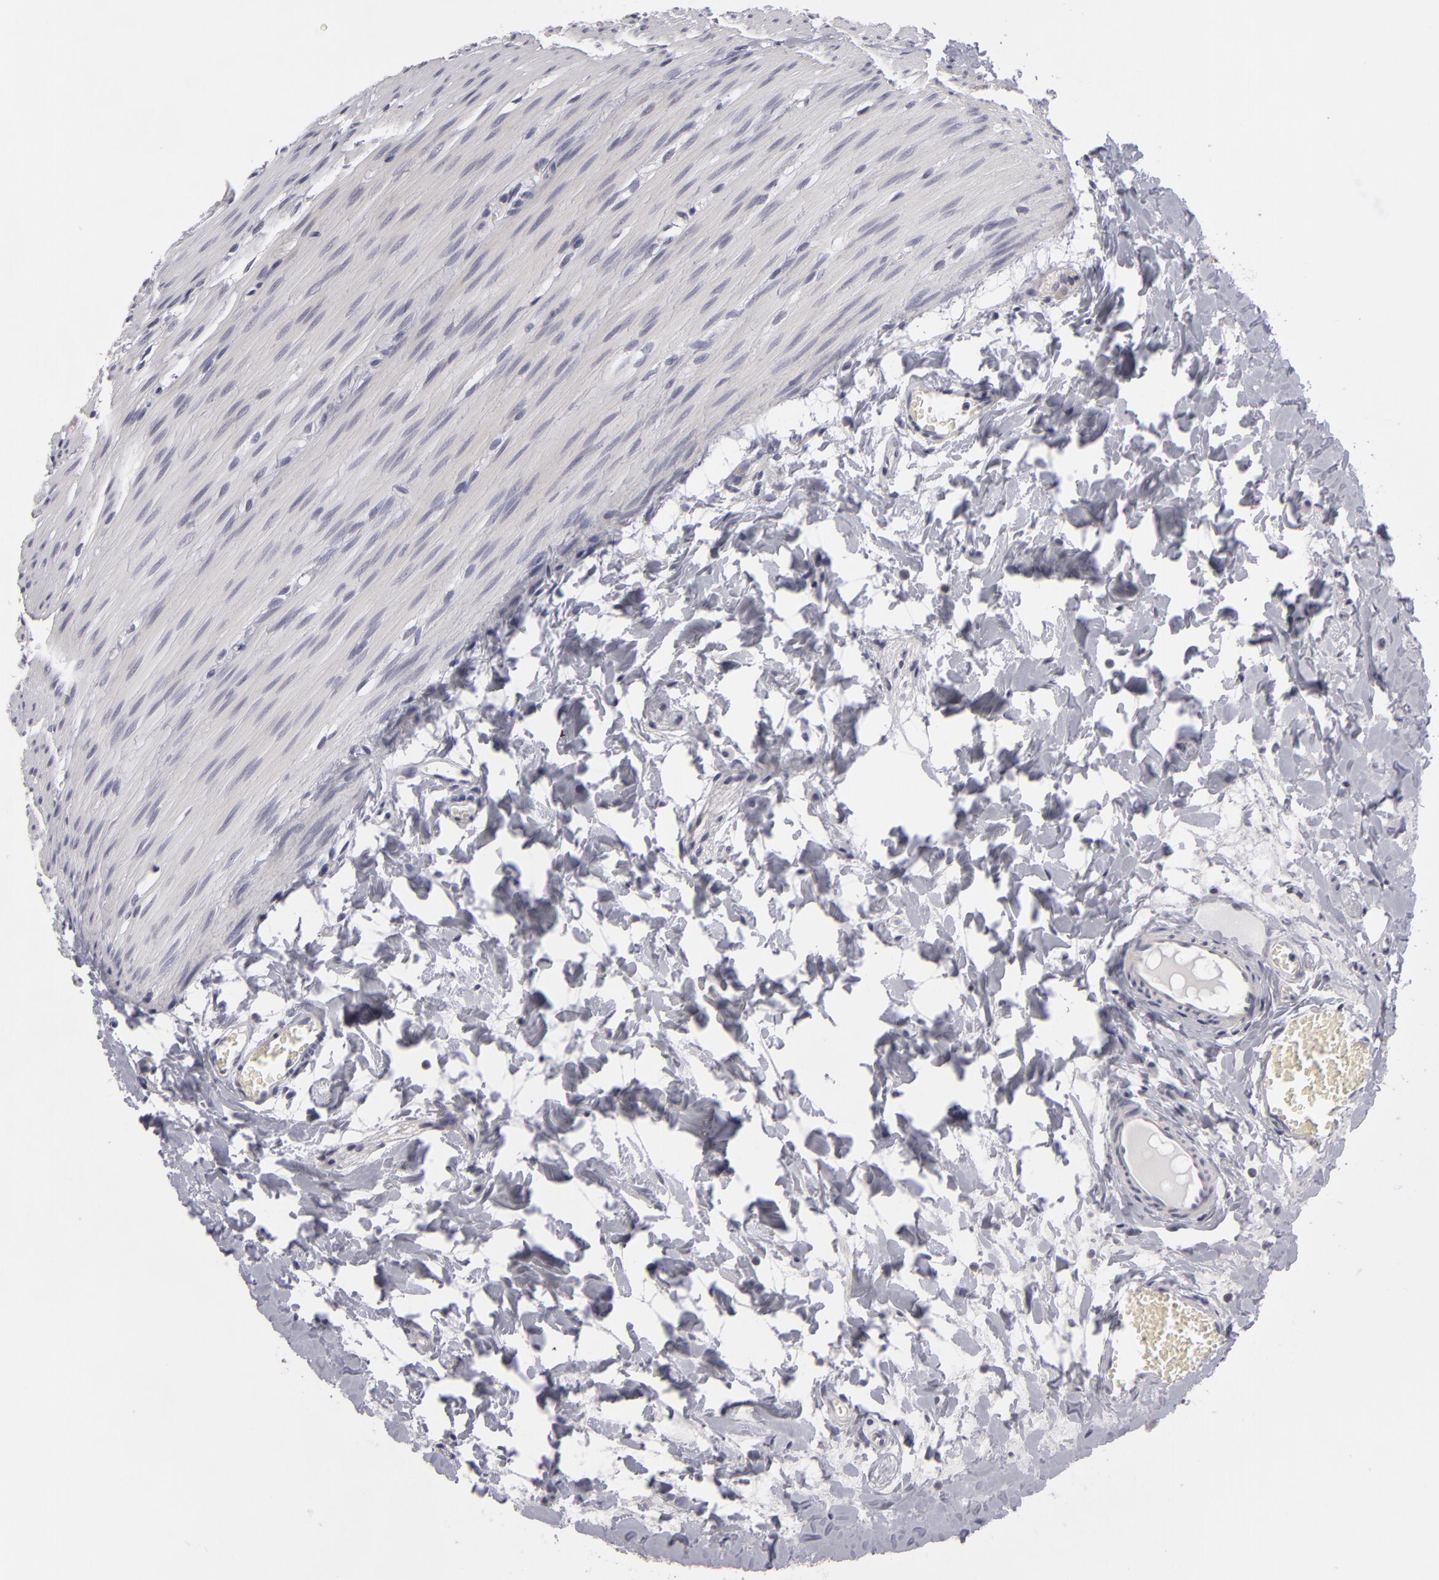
{"staining": {"intensity": "negative", "quantity": "none", "location": "none"}, "tissue": "colon", "cell_type": "Endothelial cells", "image_type": "normal", "snomed": [{"axis": "morphology", "description": "Normal tissue, NOS"}, {"axis": "topography", "description": "Colon"}], "caption": "This photomicrograph is of normal colon stained with immunohistochemistry (IHC) to label a protein in brown with the nuclei are counter-stained blue. There is no positivity in endothelial cells.", "gene": "ATP2B3", "patient": {"sex": "male", "age": 1}}